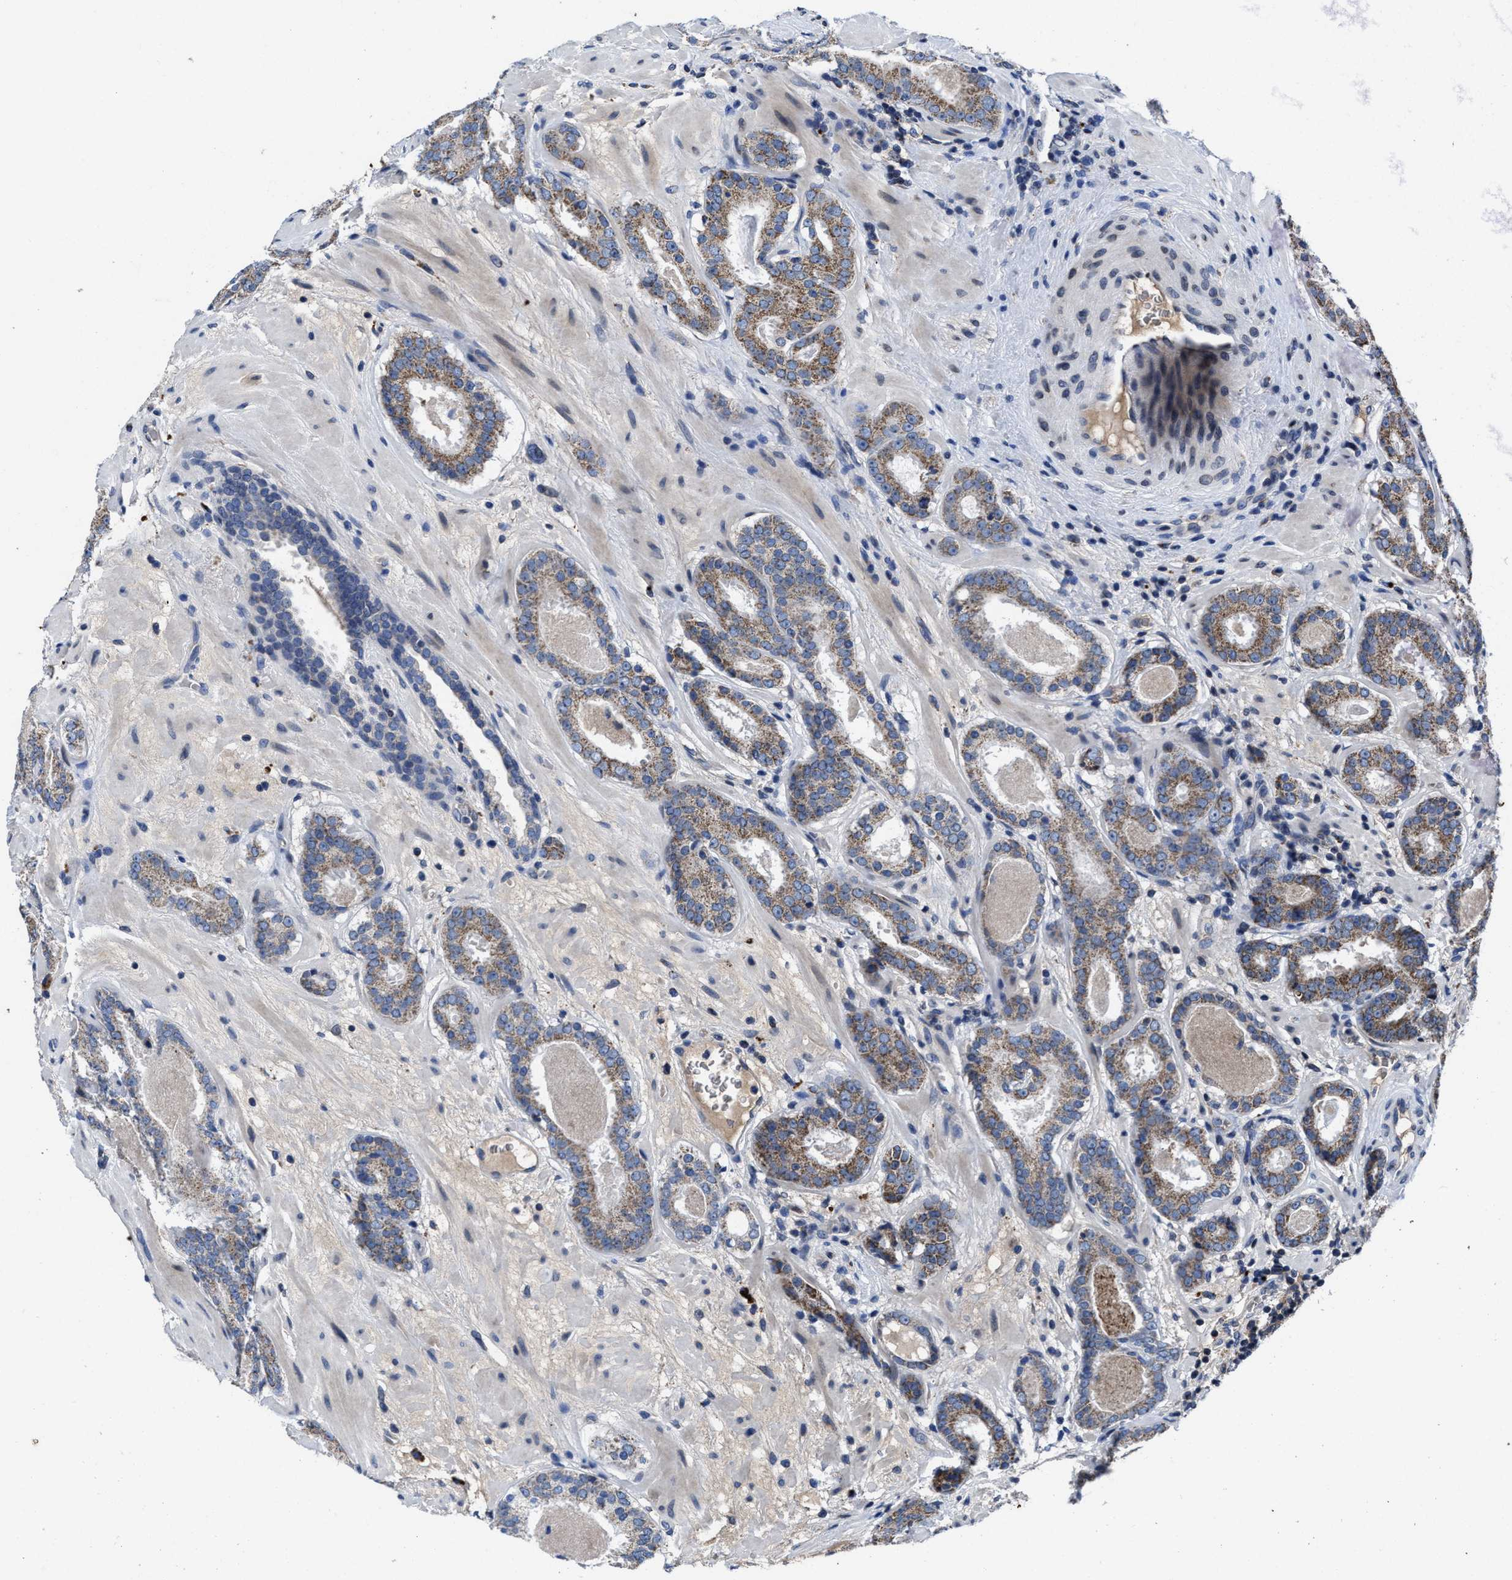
{"staining": {"intensity": "moderate", "quantity": ">75%", "location": "cytoplasmic/membranous"}, "tissue": "prostate cancer", "cell_type": "Tumor cells", "image_type": "cancer", "snomed": [{"axis": "morphology", "description": "Adenocarcinoma, Low grade"}, {"axis": "topography", "description": "Prostate"}], "caption": "Immunohistochemical staining of prostate adenocarcinoma (low-grade) displays medium levels of moderate cytoplasmic/membranous protein positivity in about >75% of tumor cells.", "gene": "CACNA1D", "patient": {"sex": "male", "age": 69}}